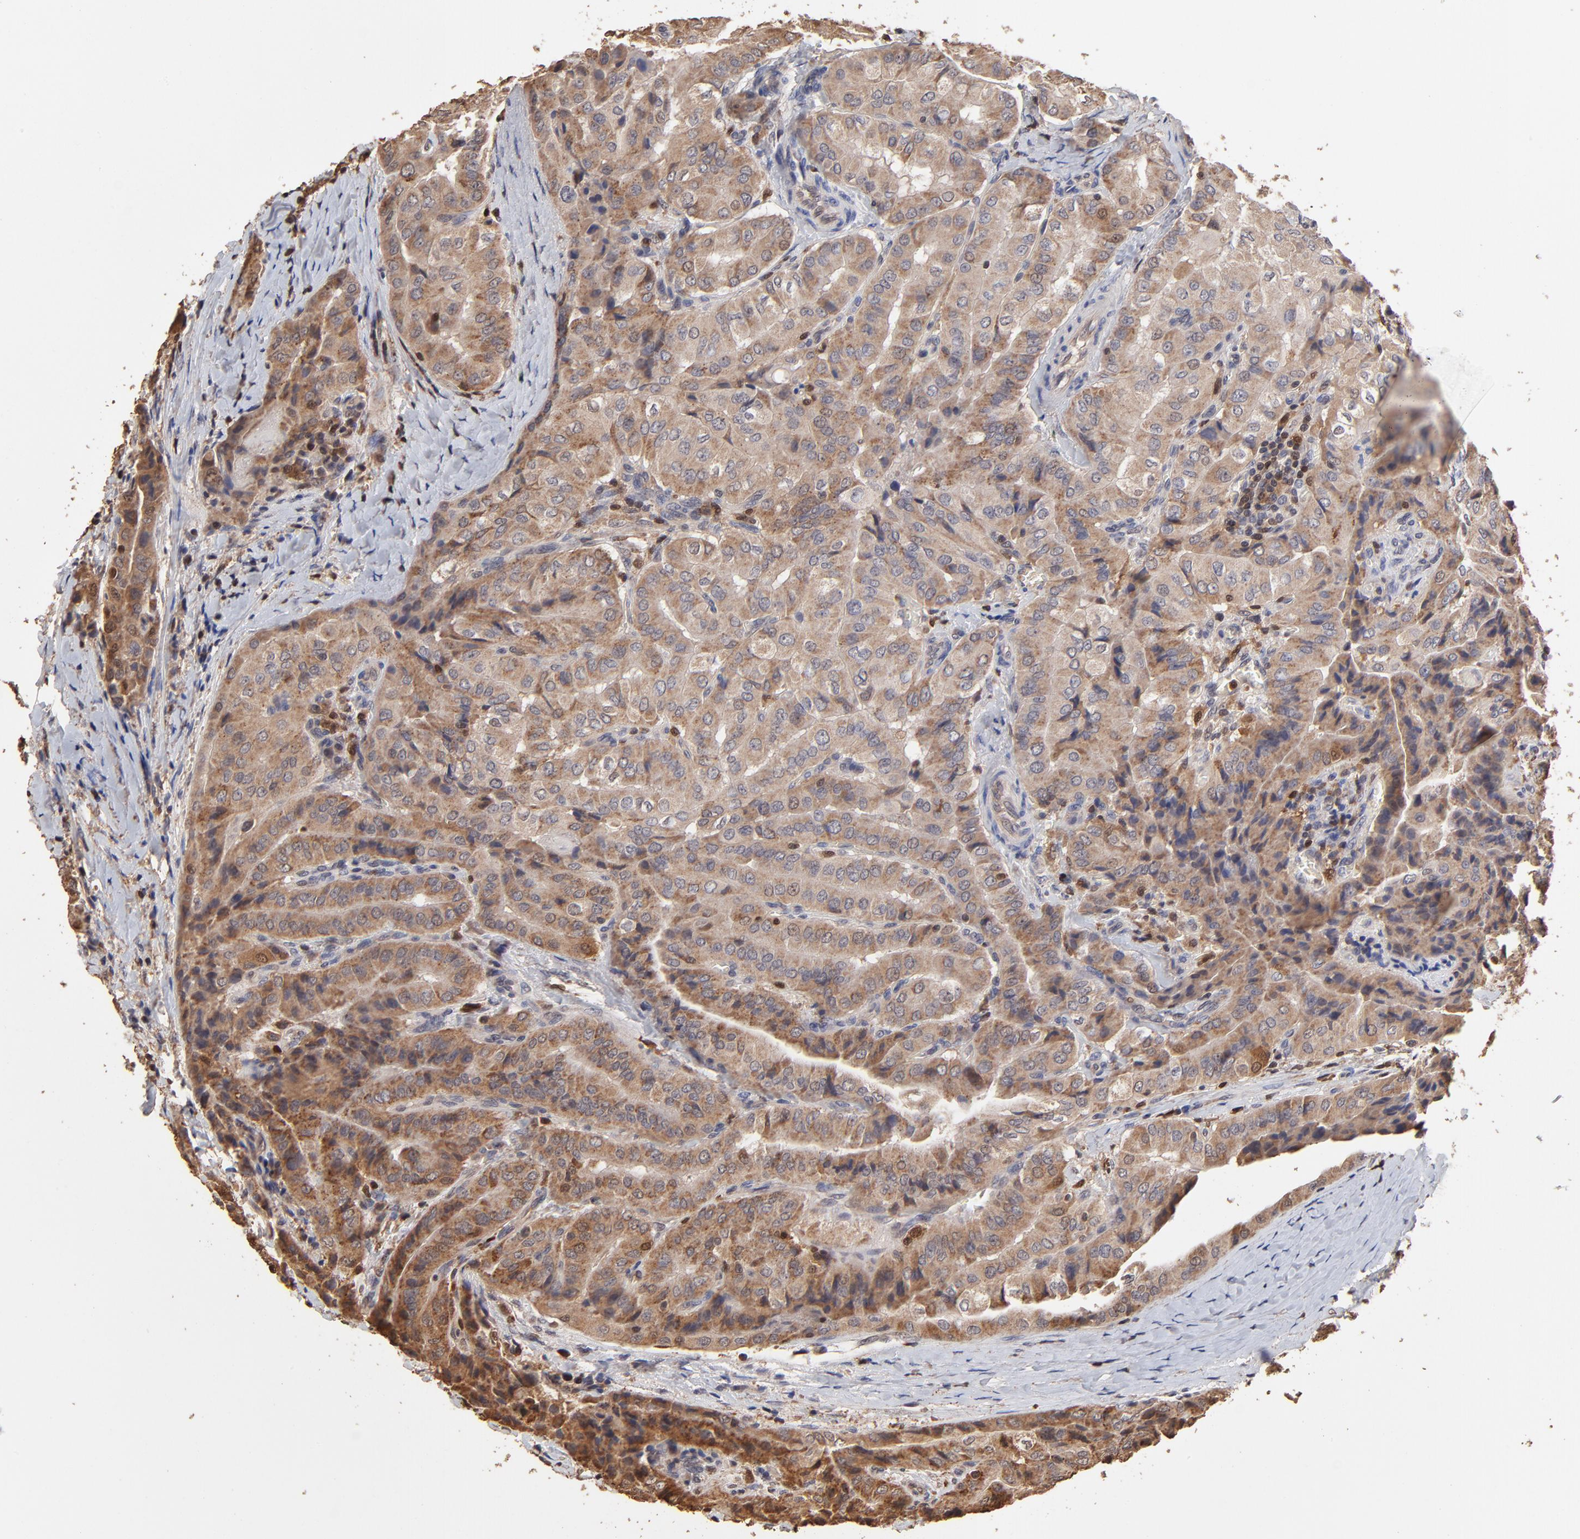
{"staining": {"intensity": "moderate", "quantity": ">75%", "location": "cytoplasmic/membranous"}, "tissue": "thyroid cancer", "cell_type": "Tumor cells", "image_type": "cancer", "snomed": [{"axis": "morphology", "description": "Papillary adenocarcinoma, NOS"}, {"axis": "topography", "description": "Thyroid gland"}], "caption": "DAB immunohistochemical staining of human thyroid papillary adenocarcinoma demonstrates moderate cytoplasmic/membranous protein expression in approximately >75% of tumor cells.", "gene": "CASP1", "patient": {"sex": "female", "age": 71}}